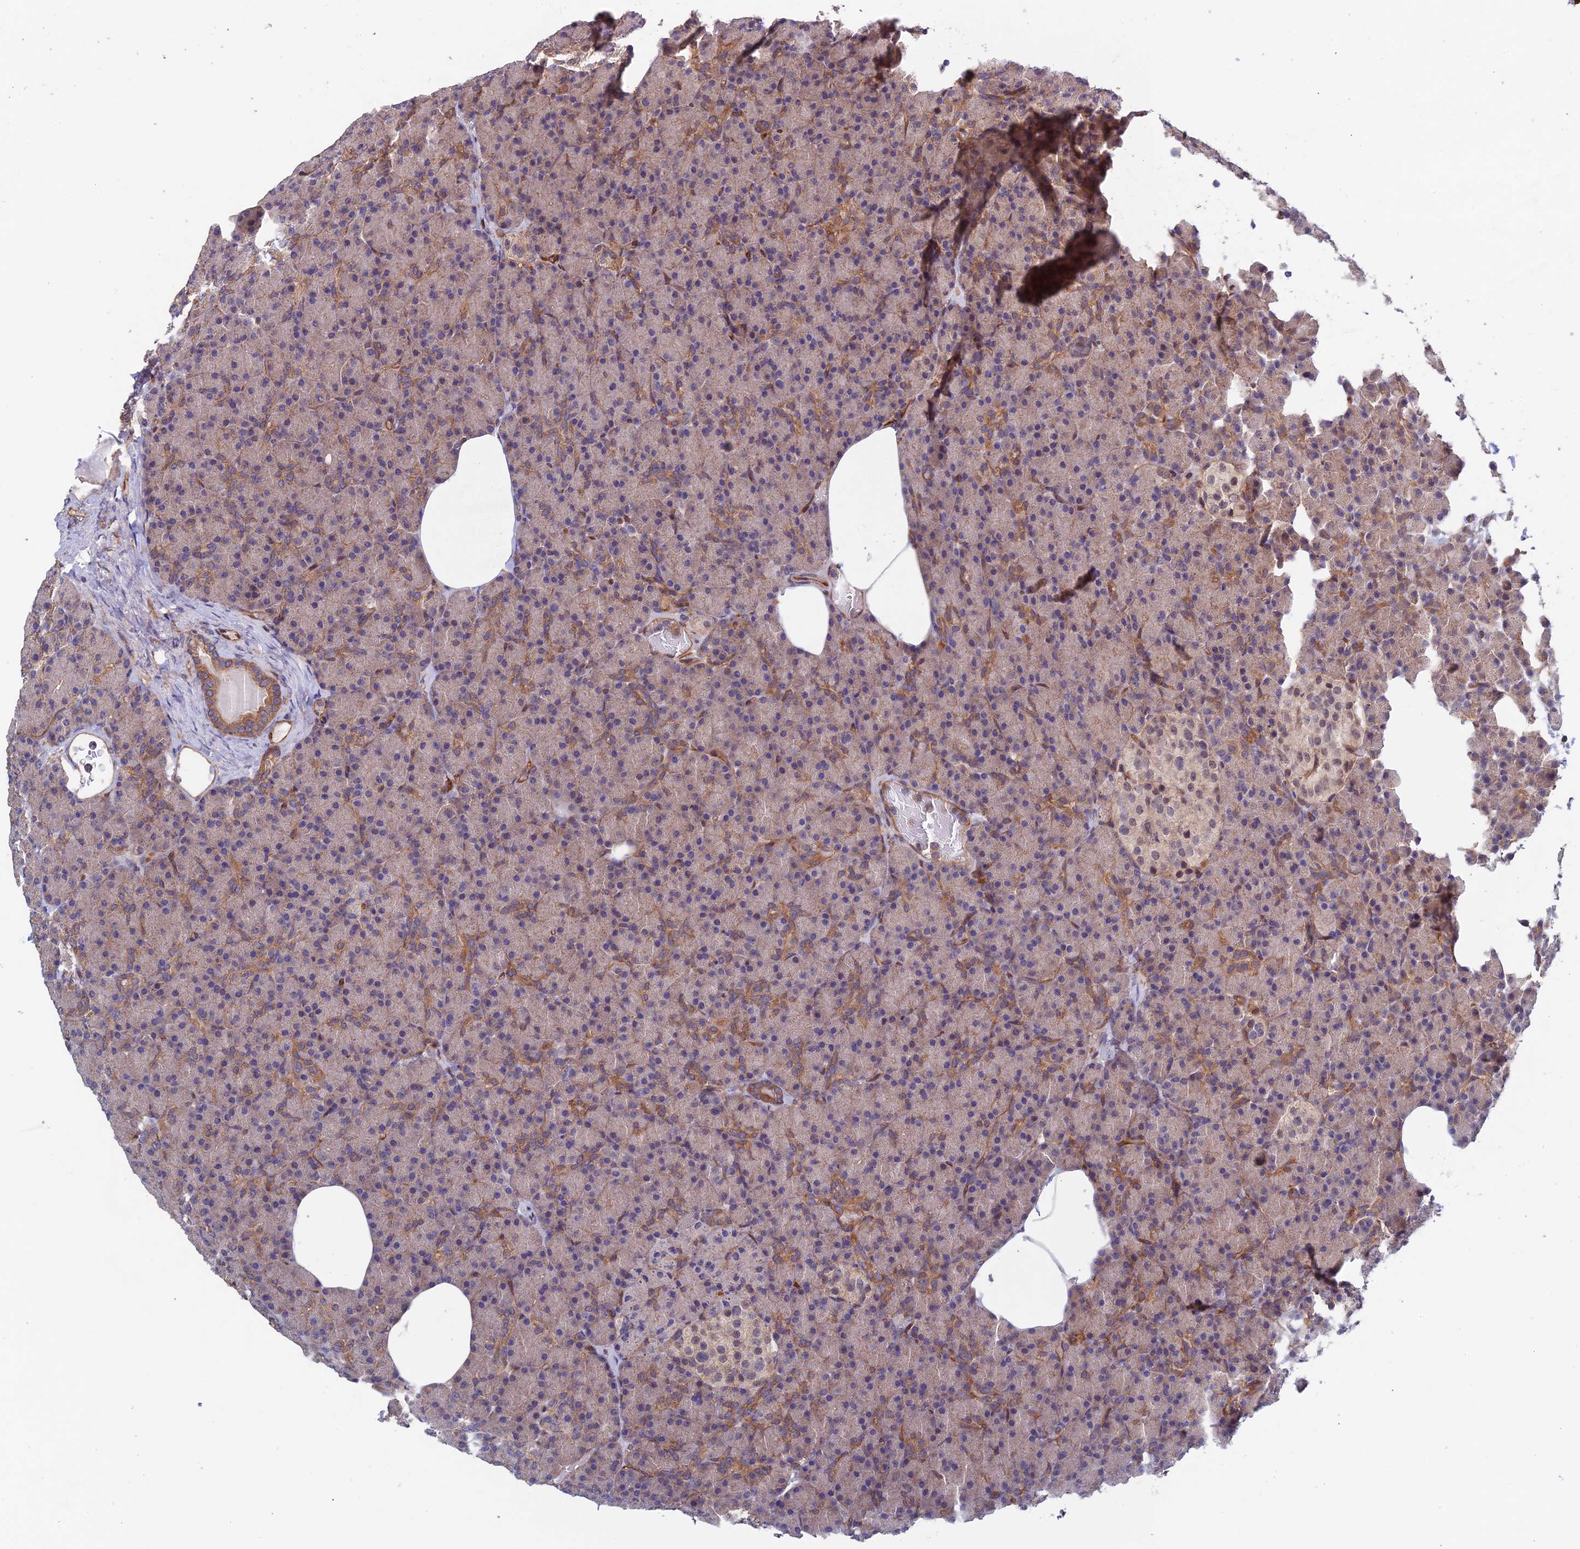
{"staining": {"intensity": "moderate", "quantity": "<25%", "location": "cytoplasmic/membranous"}, "tissue": "pancreas", "cell_type": "Exocrine glandular cells", "image_type": "normal", "snomed": [{"axis": "morphology", "description": "Normal tissue, NOS"}, {"axis": "topography", "description": "Pancreas"}], "caption": "Immunohistochemistry (DAB) staining of normal human pancreas shows moderate cytoplasmic/membranous protein staining in approximately <25% of exocrine glandular cells.", "gene": "NUDT16L1", "patient": {"sex": "female", "age": 43}}